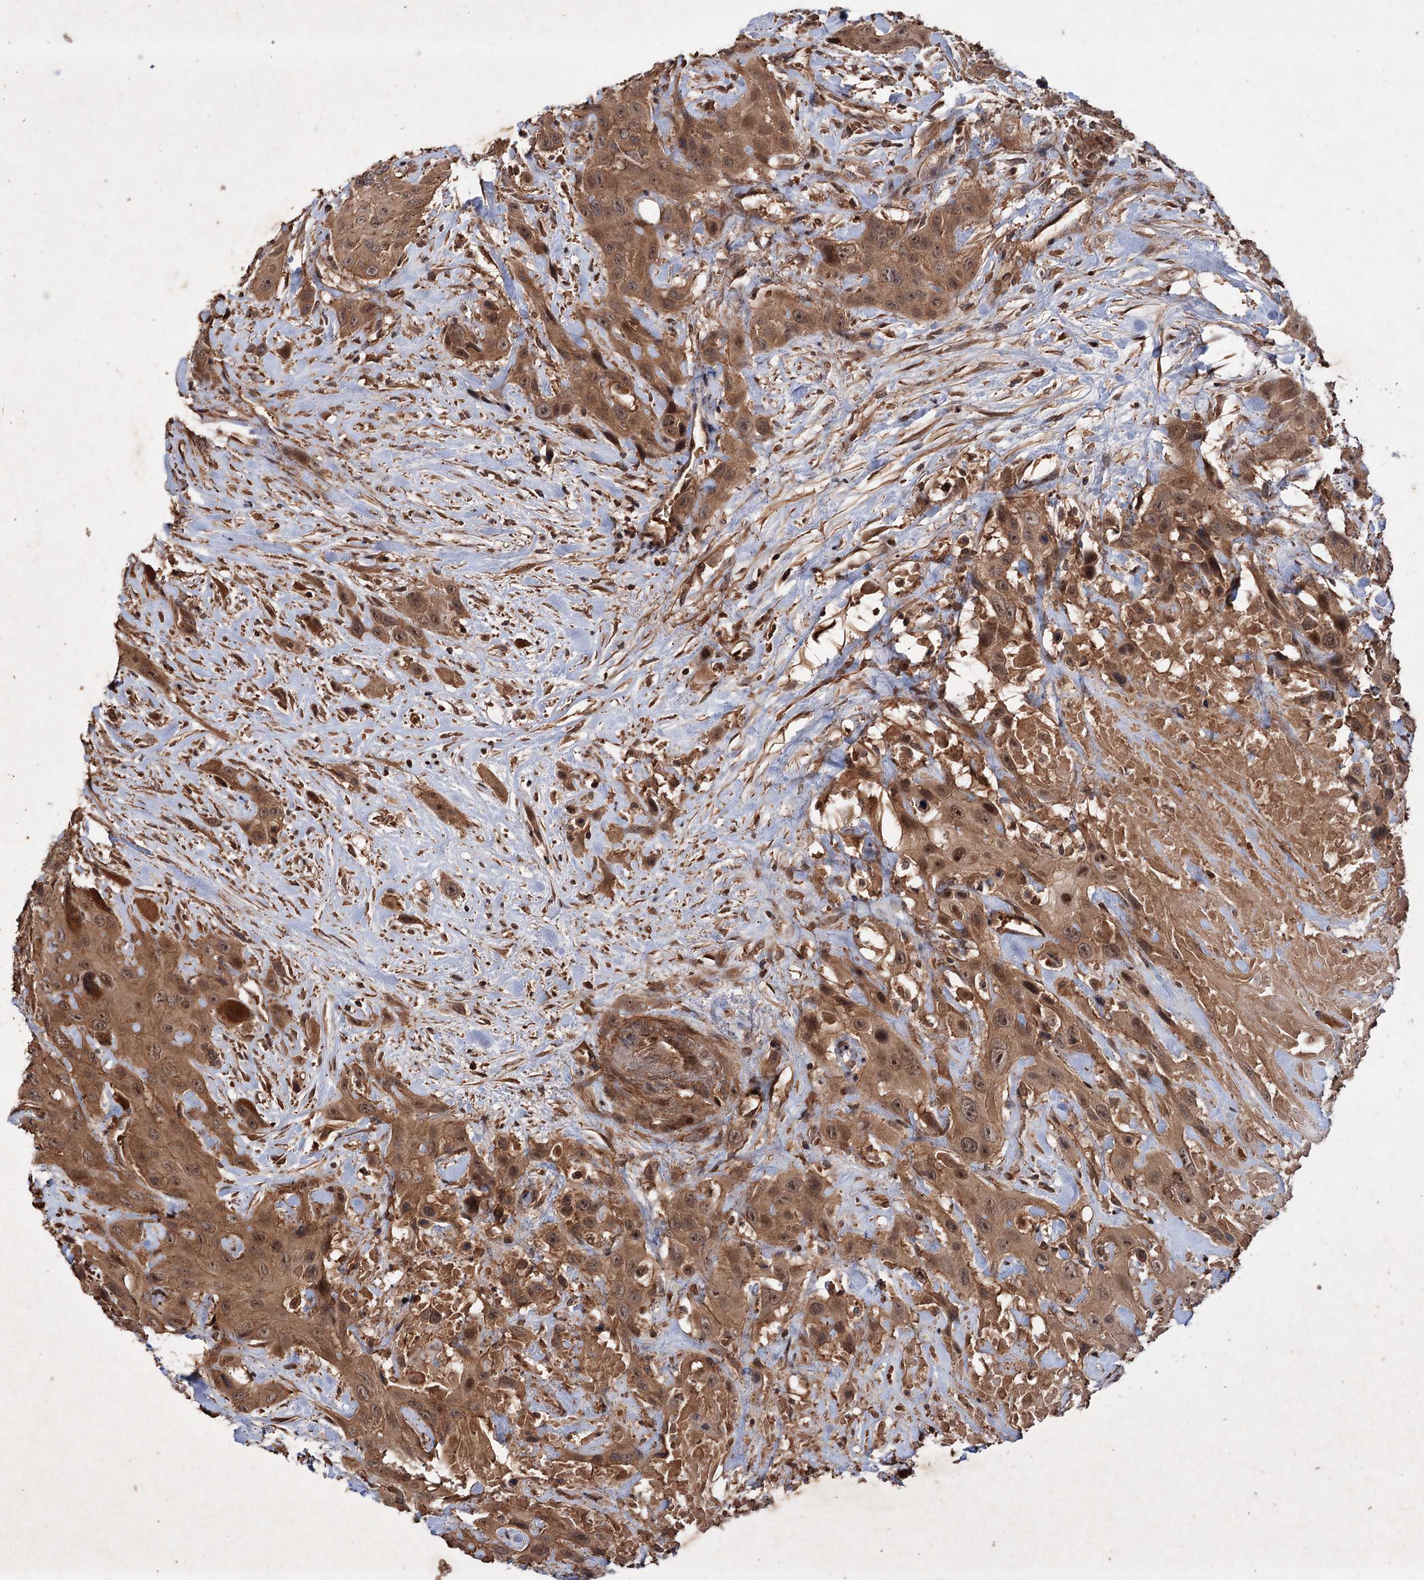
{"staining": {"intensity": "strong", "quantity": ">75%", "location": "cytoplasmic/membranous,nuclear"}, "tissue": "head and neck cancer", "cell_type": "Tumor cells", "image_type": "cancer", "snomed": [{"axis": "morphology", "description": "Squamous cell carcinoma, NOS"}, {"axis": "topography", "description": "Head-Neck"}], "caption": "Strong cytoplasmic/membranous and nuclear expression for a protein is identified in about >75% of tumor cells of head and neck squamous cell carcinoma using immunohistochemistry.", "gene": "ADK", "patient": {"sex": "male", "age": 81}}